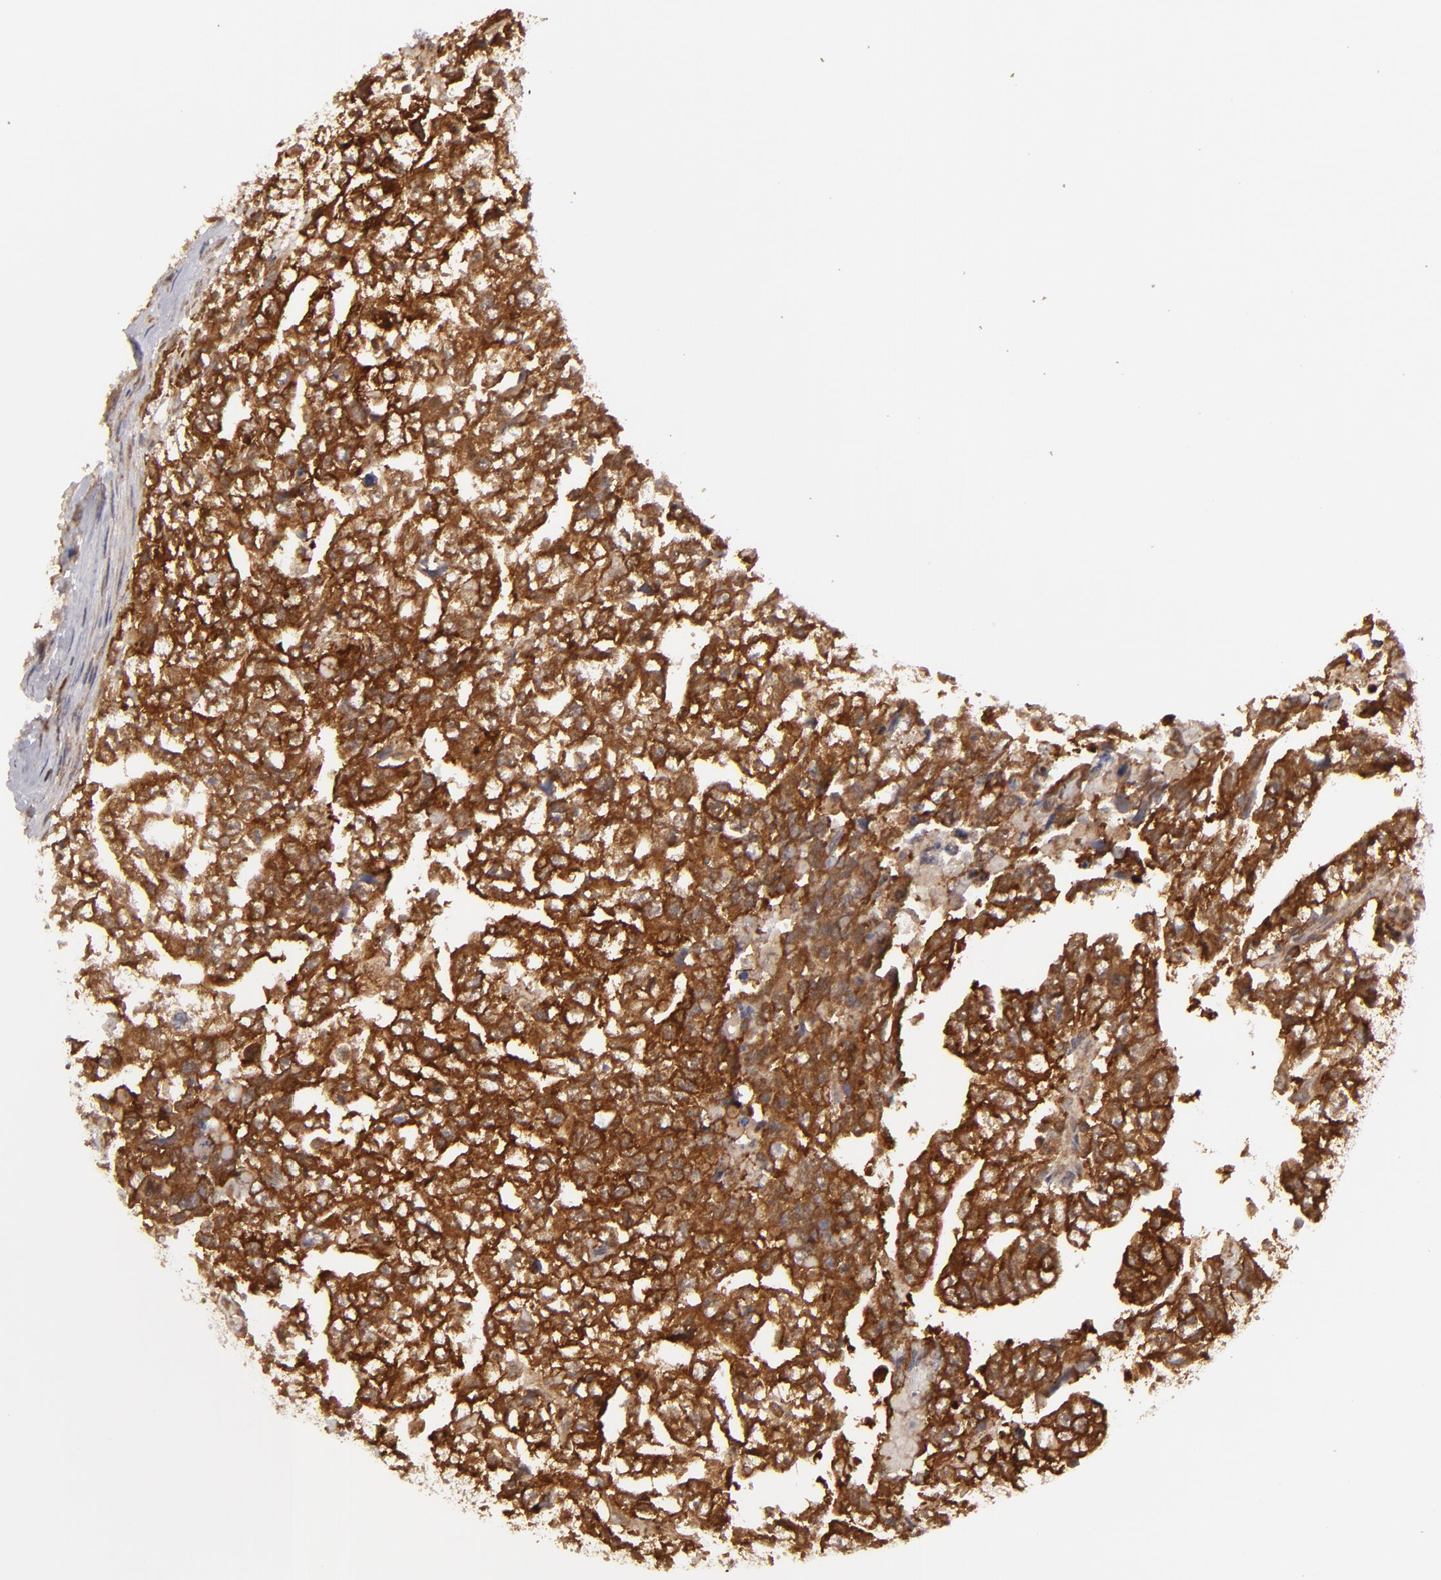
{"staining": {"intensity": "strong", "quantity": ">75%", "location": "cytoplasmic/membranous"}, "tissue": "testis cancer", "cell_type": "Tumor cells", "image_type": "cancer", "snomed": [{"axis": "morphology", "description": "Carcinoma, Embryonal, NOS"}, {"axis": "topography", "description": "Testis"}], "caption": "Protein staining of testis cancer tissue displays strong cytoplasmic/membranous expression in approximately >75% of tumor cells.", "gene": "MAPK3", "patient": {"sex": "male", "age": 36}}